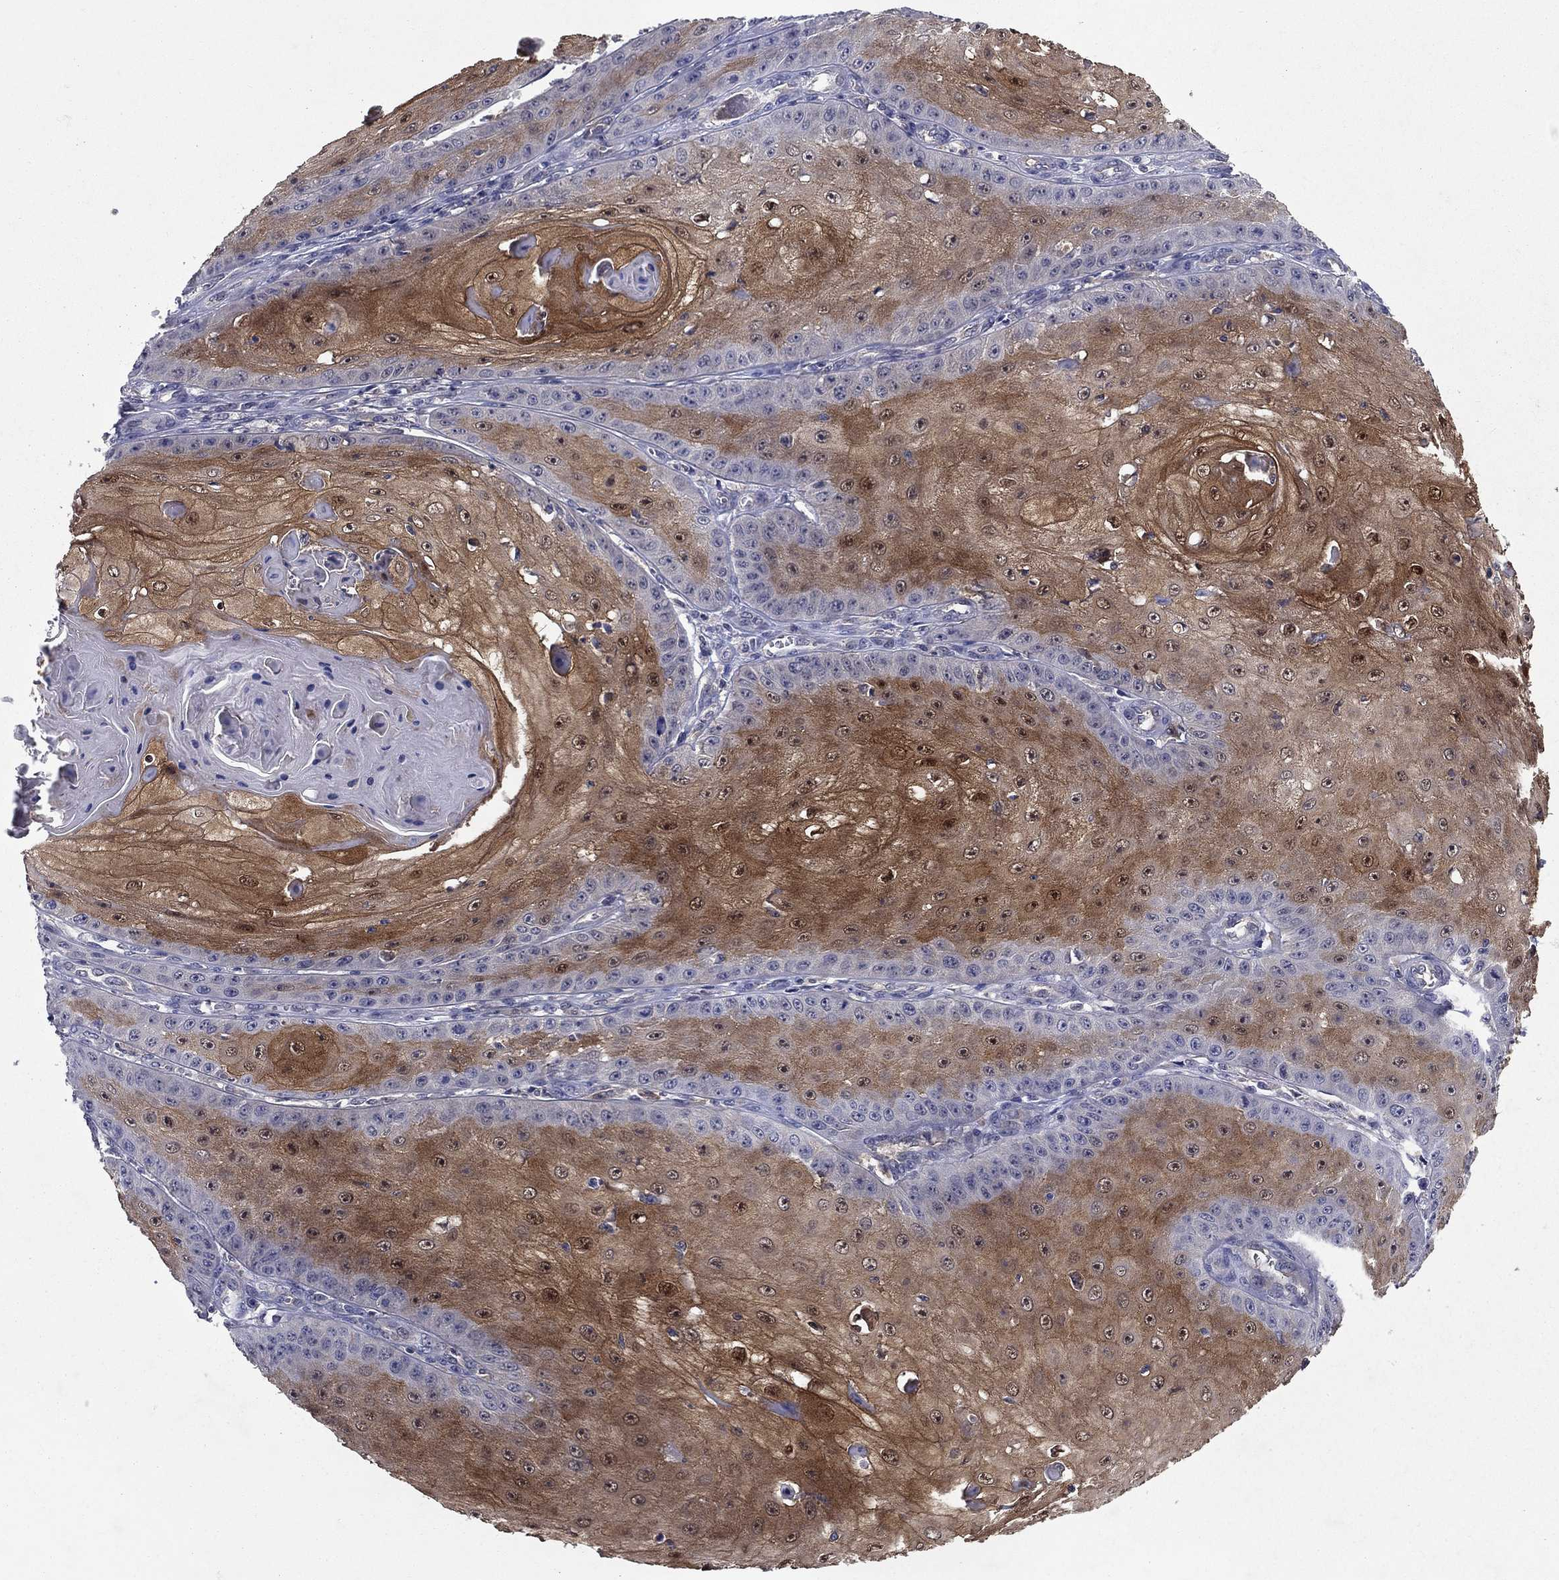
{"staining": {"intensity": "moderate", "quantity": "25%-75%", "location": "cytoplasmic/membranous"}, "tissue": "skin cancer", "cell_type": "Tumor cells", "image_type": "cancer", "snomed": [{"axis": "morphology", "description": "Squamous cell carcinoma, NOS"}, {"axis": "topography", "description": "Skin"}], "caption": "This micrograph shows skin cancer stained with IHC to label a protein in brown. The cytoplasmic/membranous of tumor cells show moderate positivity for the protein. Nuclei are counter-stained blue.", "gene": "GLTP", "patient": {"sex": "male", "age": 70}}